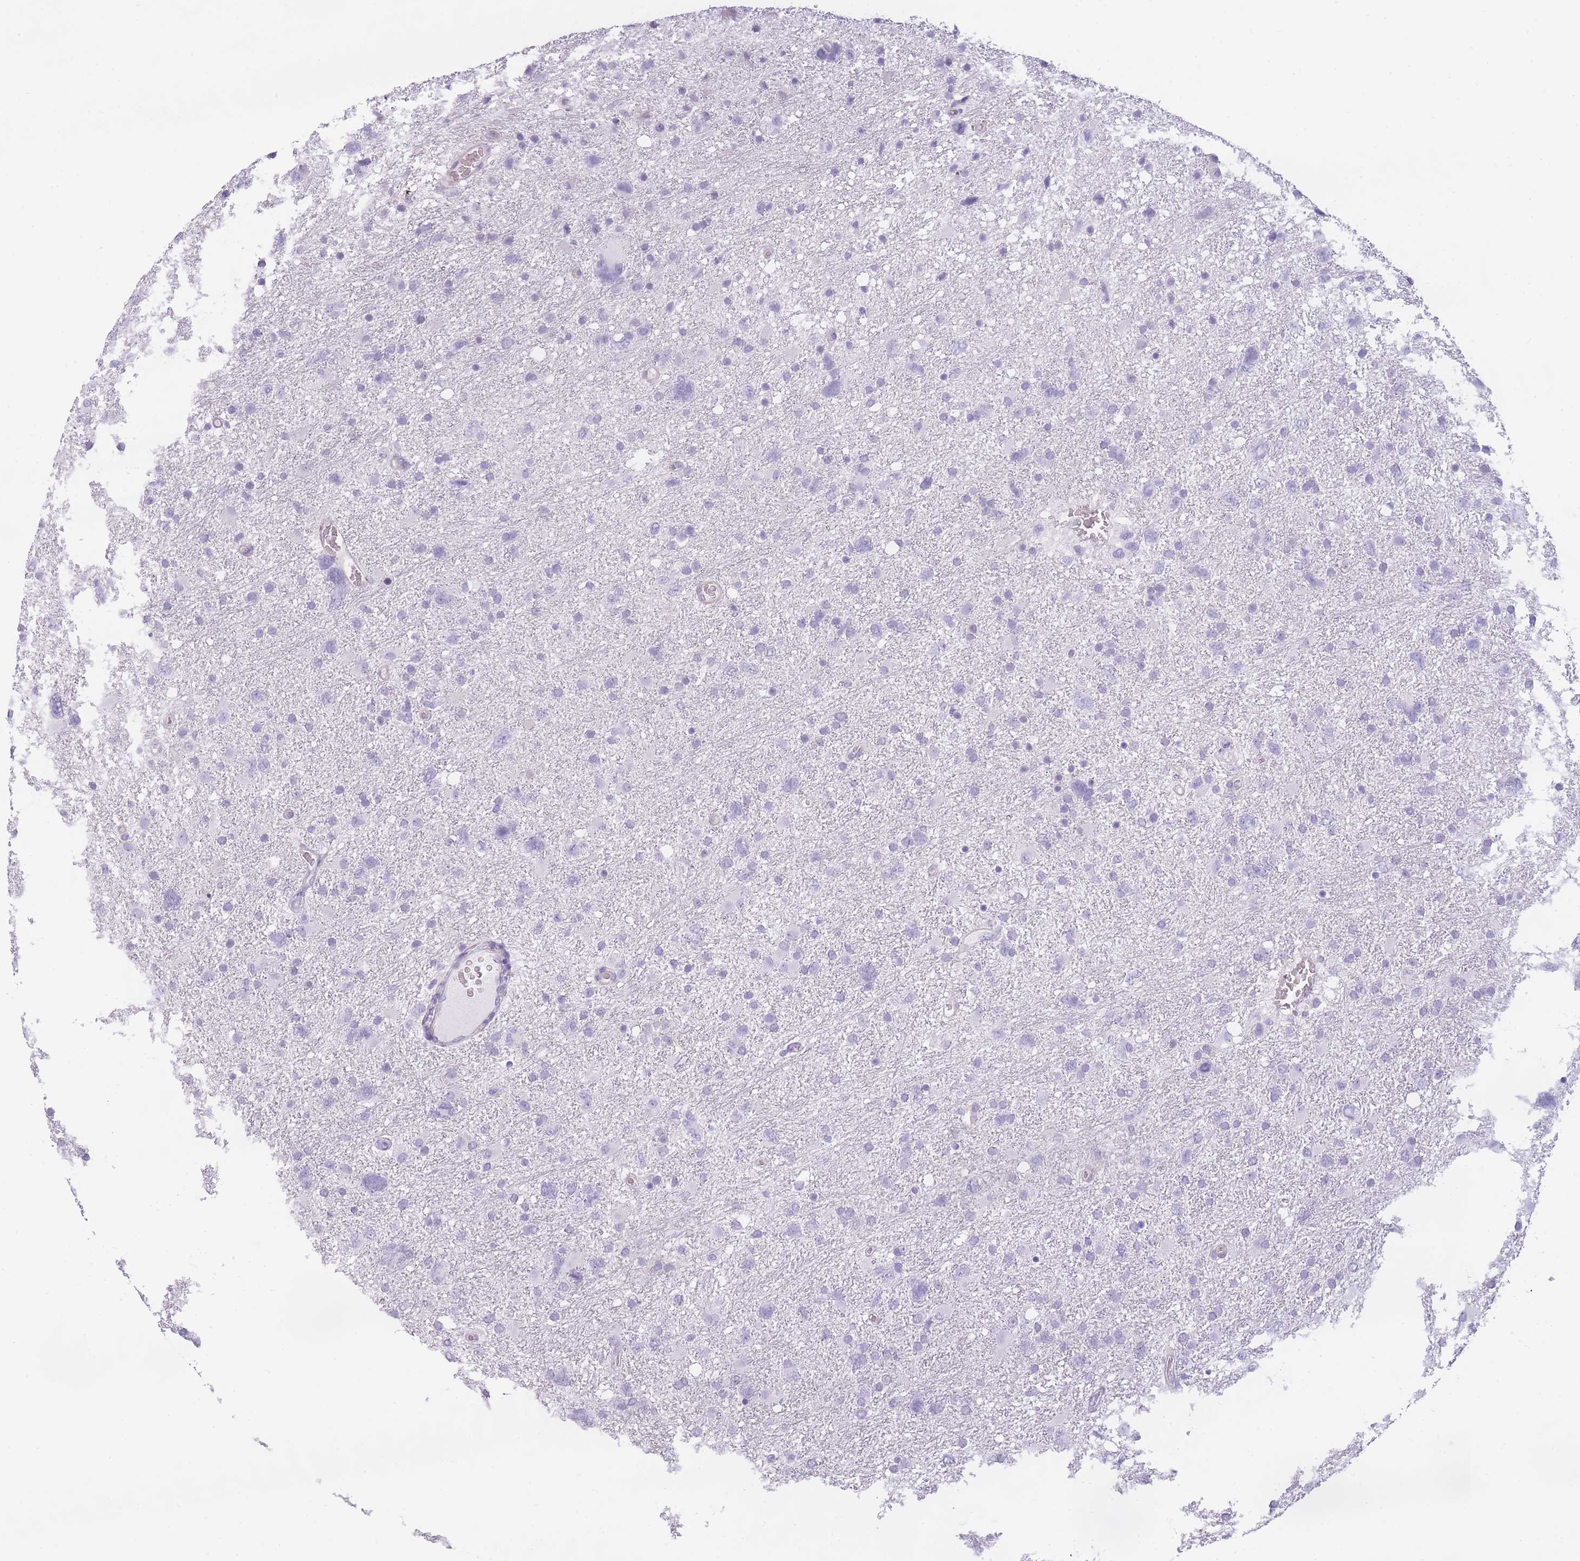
{"staining": {"intensity": "negative", "quantity": "none", "location": "none"}, "tissue": "glioma", "cell_type": "Tumor cells", "image_type": "cancer", "snomed": [{"axis": "morphology", "description": "Glioma, malignant, High grade"}, {"axis": "topography", "description": "Brain"}], "caption": "This is an immunohistochemistry photomicrograph of human glioma. There is no positivity in tumor cells.", "gene": "GGT1", "patient": {"sex": "male", "age": 61}}